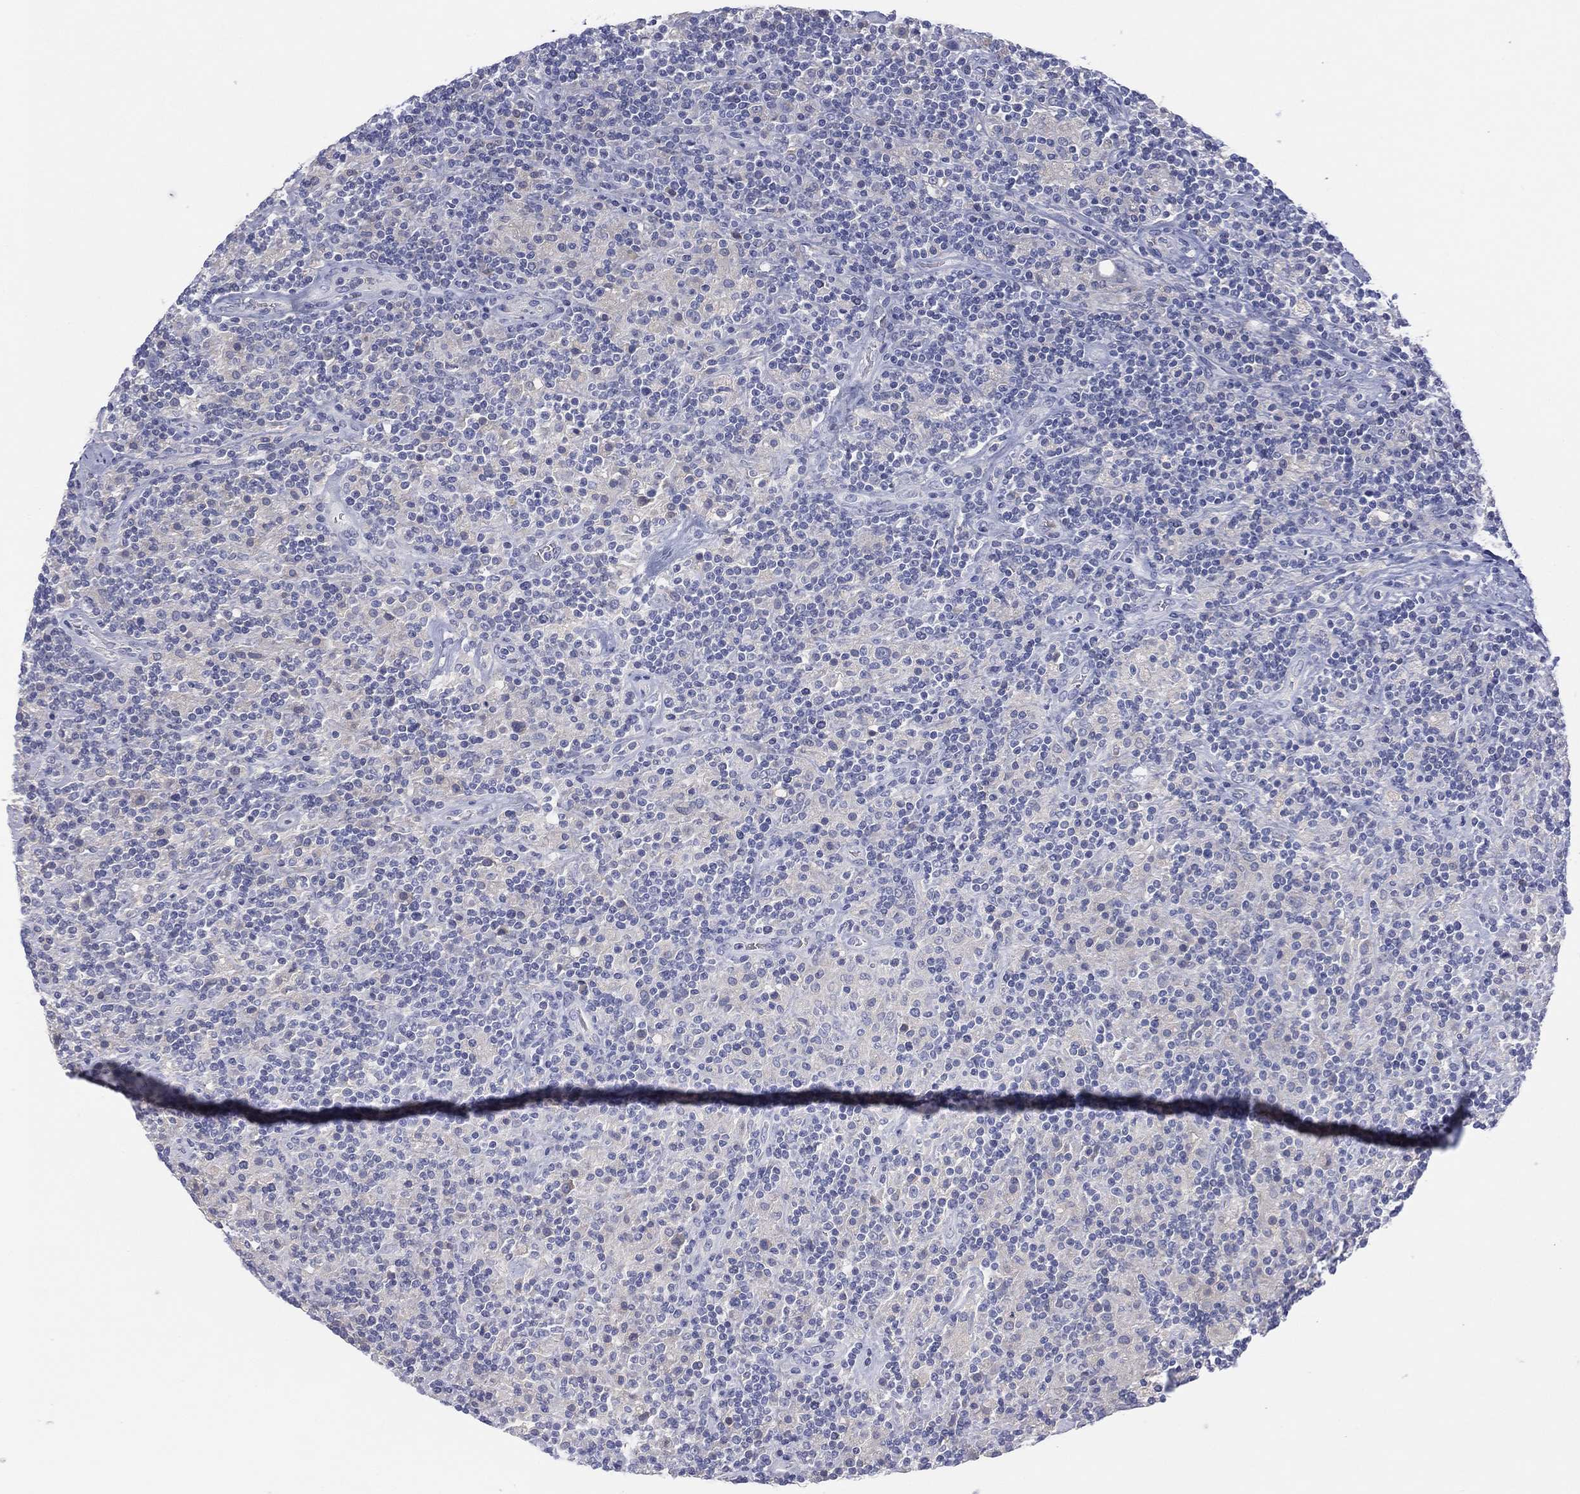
{"staining": {"intensity": "negative", "quantity": "none", "location": "none"}, "tissue": "lymphoma", "cell_type": "Tumor cells", "image_type": "cancer", "snomed": [{"axis": "morphology", "description": "Hodgkin's disease, NOS"}, {"axis": "topography", "description": "Lymph node"}], "caption": "Protein analysis of Hodgkin's disease exhibits no significant positivity in tumor cells.", "gene": "CYP2D6", "patient": {"sex": "male", "age": 70}}